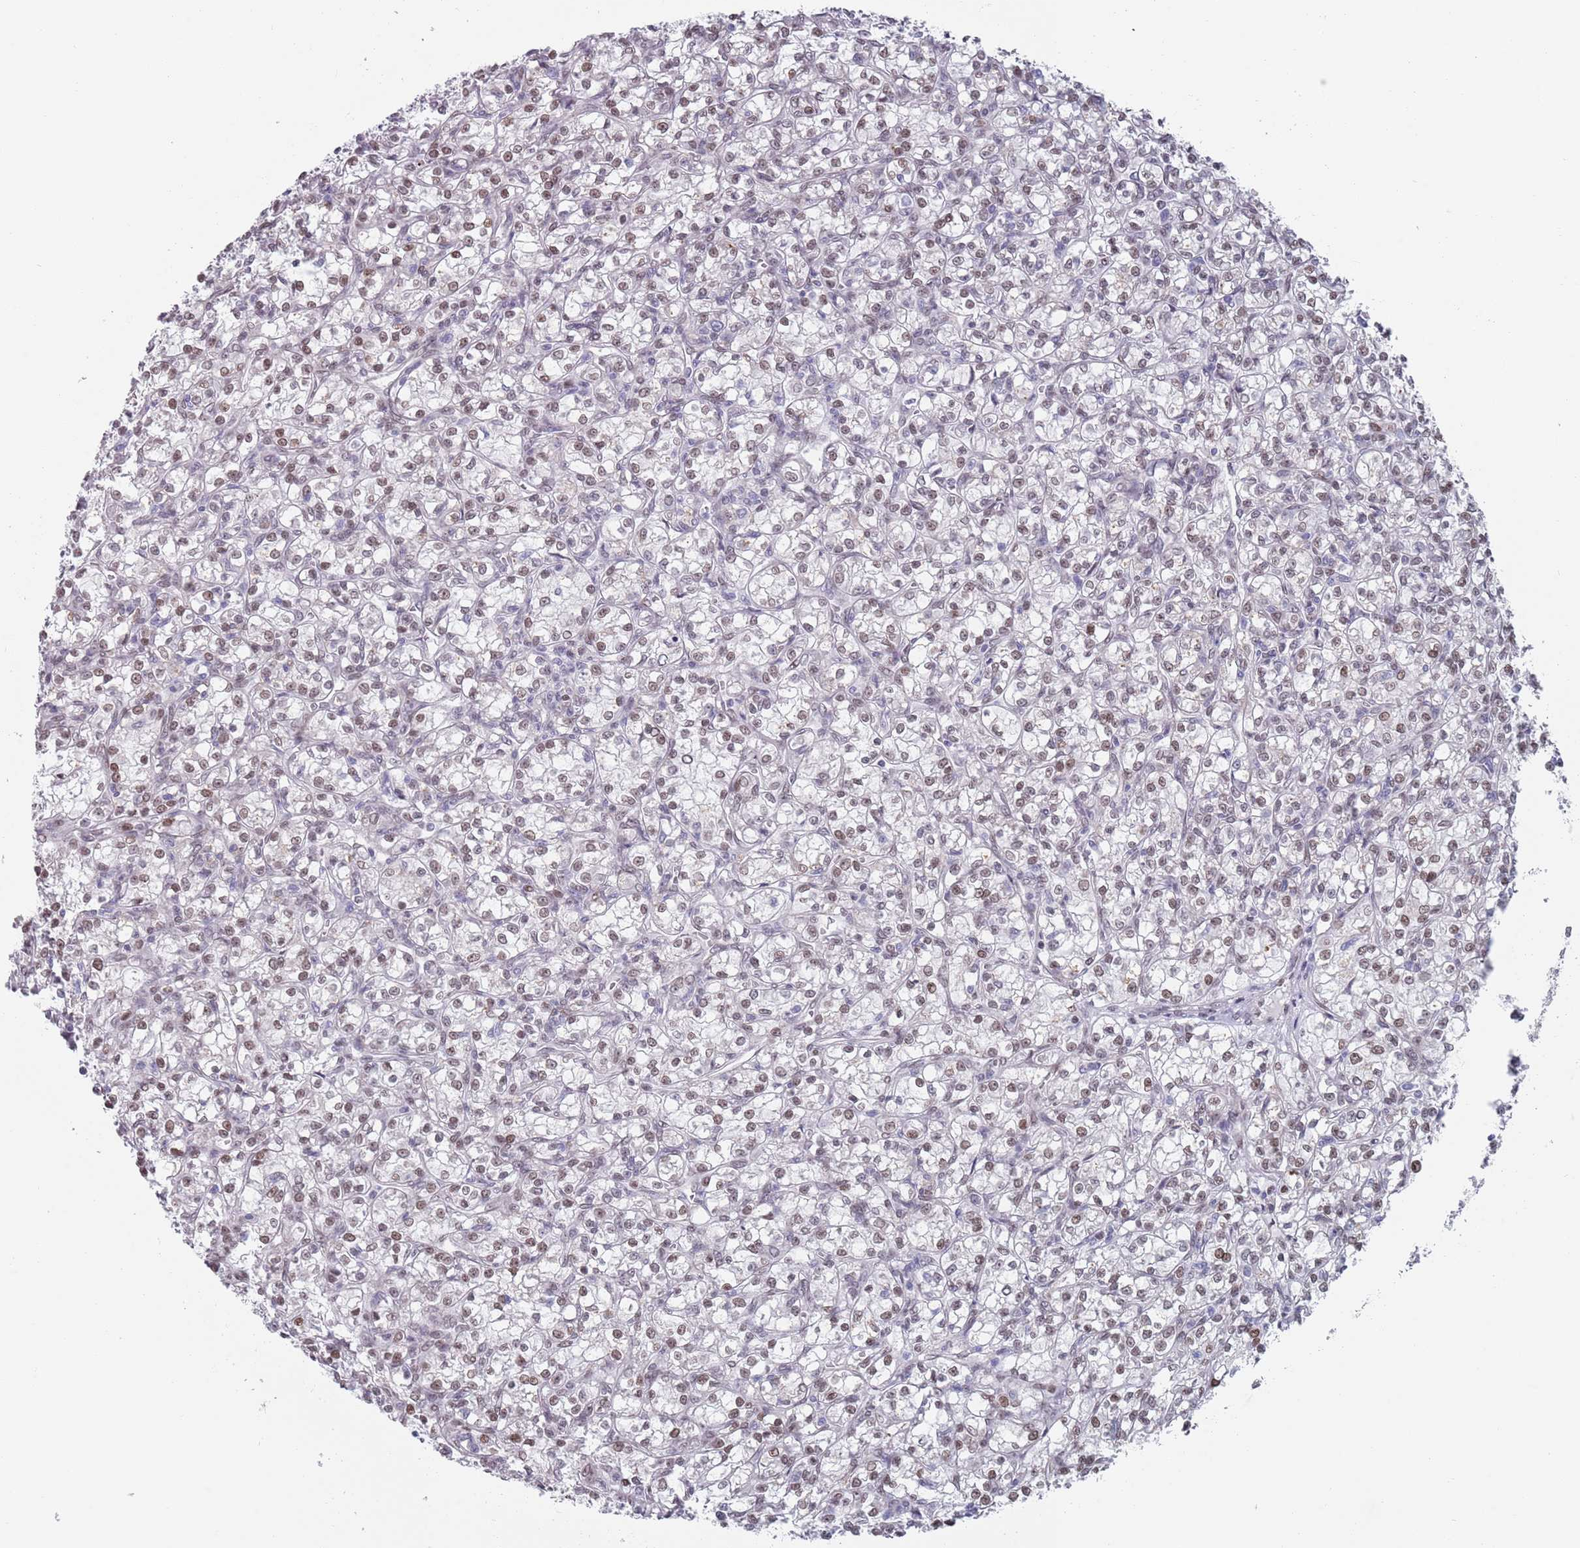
{"staining": {"intensity": "weak", "quantity": "25%-75%", "location": "nuclear"}, "tissue": "renal cancer", "cell_type": "Tumor cells", "image_type": "cancer", "snomed": [{"axis": "morphology", "description": "Adenocarcinoma, NOS"}, {"axis": "topography", "description": "Kidney"}], "caption": "The micrograph exhibits a brown stain indicating the presence of a protein in the nuclear of tumor cells in renal cancer.", "gene": "MFSD12", "patient": {"sex": "female", "age": 59}}